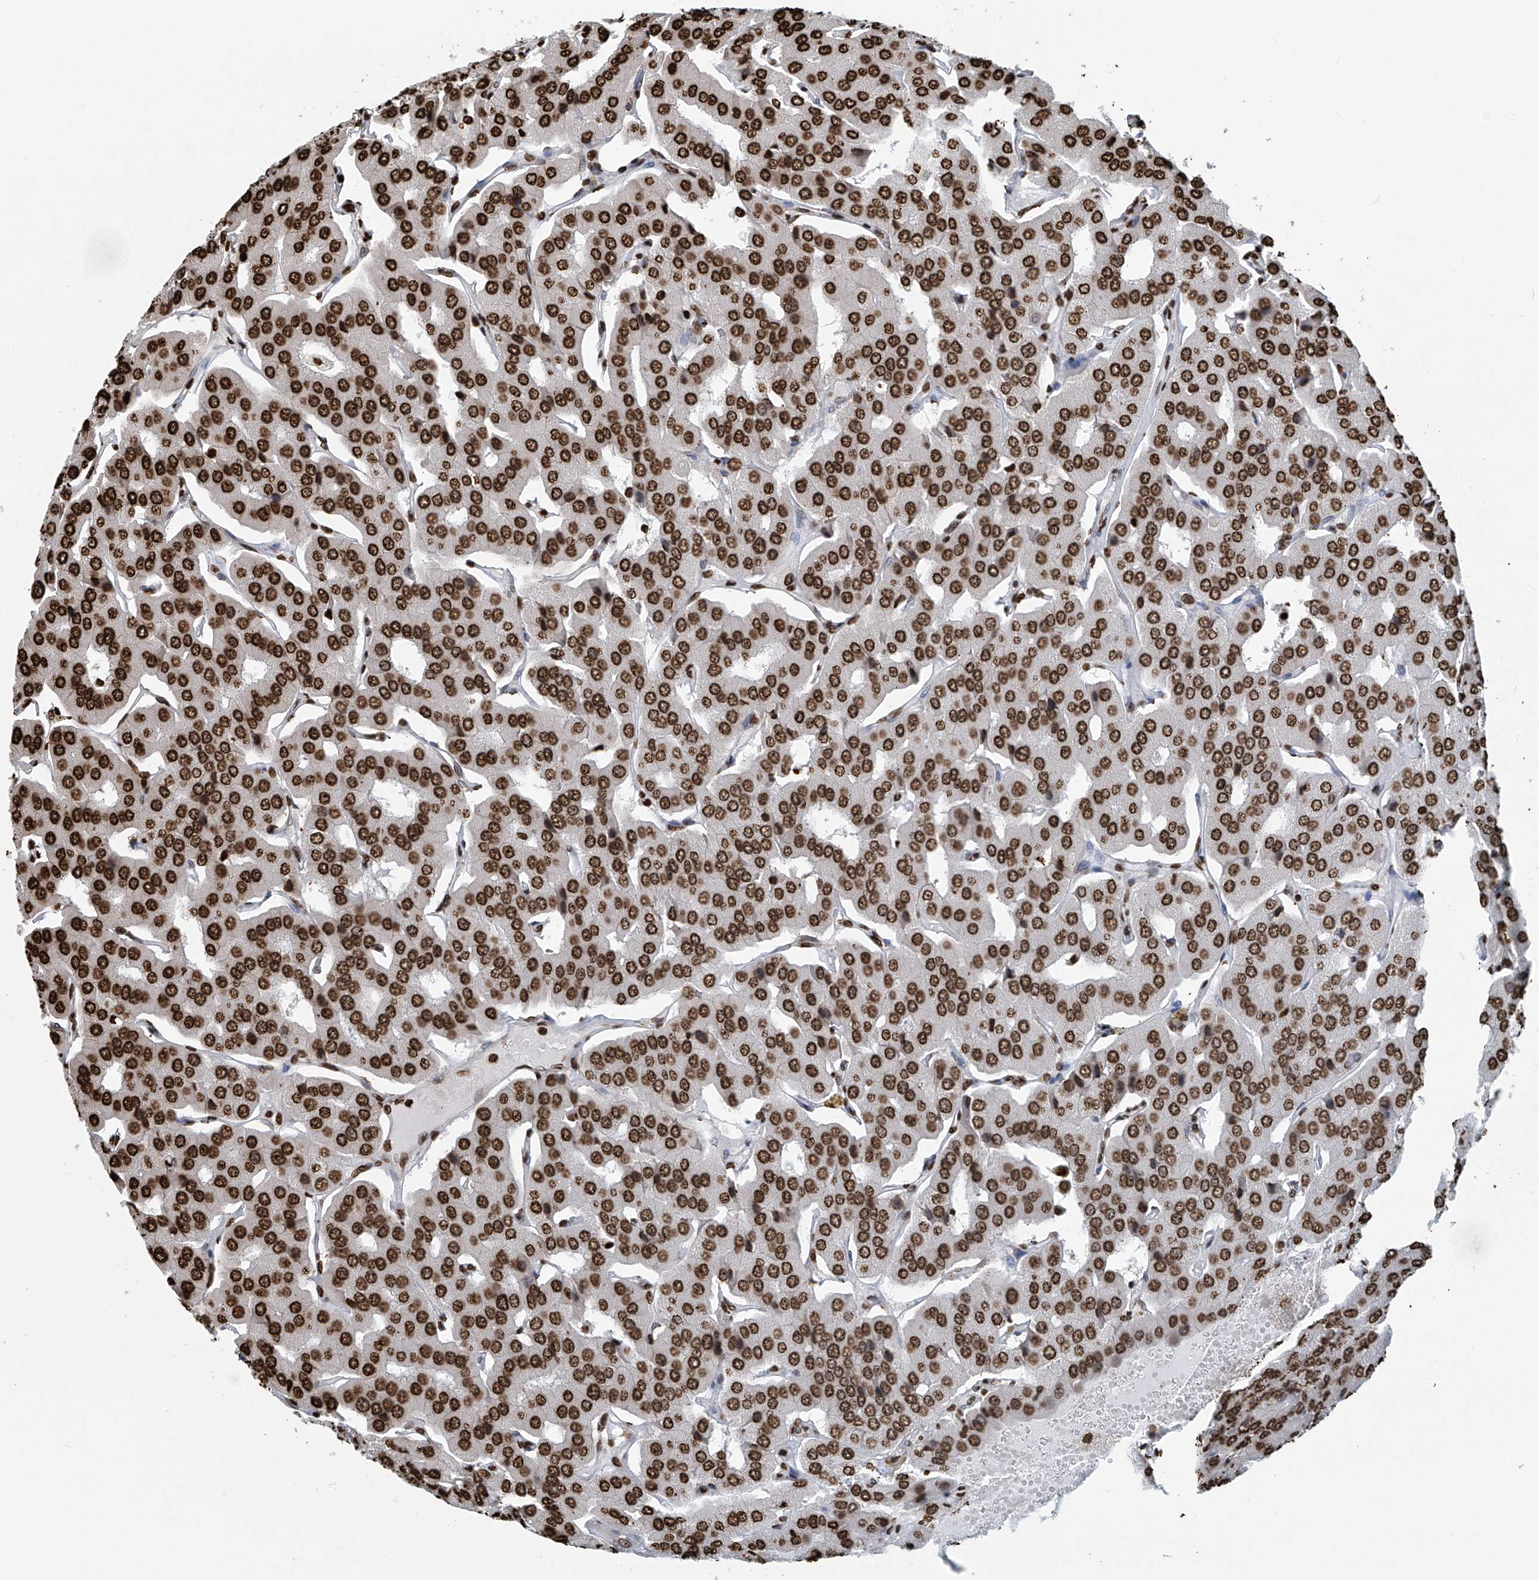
{"staining": {"intensity": "strong", "quantity": ">75%", "location": "nuclear"}, "tissue": "parathyroid gland", "cell_type": "Glandular cells", "image_type": "normal", "snomed": [{"axis": "morphology", "description": "Normal tissue, NOS"}, {"axis": "morphology", "description": "Adenoma, NOS"}, {"axis": "topography", "description": "Parathyroid gland"}], "caption": "Immunohistochemistry of benign parathyroid gland exhibits high levels of strong nuclear staining in approximately >75% of glandular cells.", "gene": "DPPA2", "patient": {"sex": "female", "age": 86}}